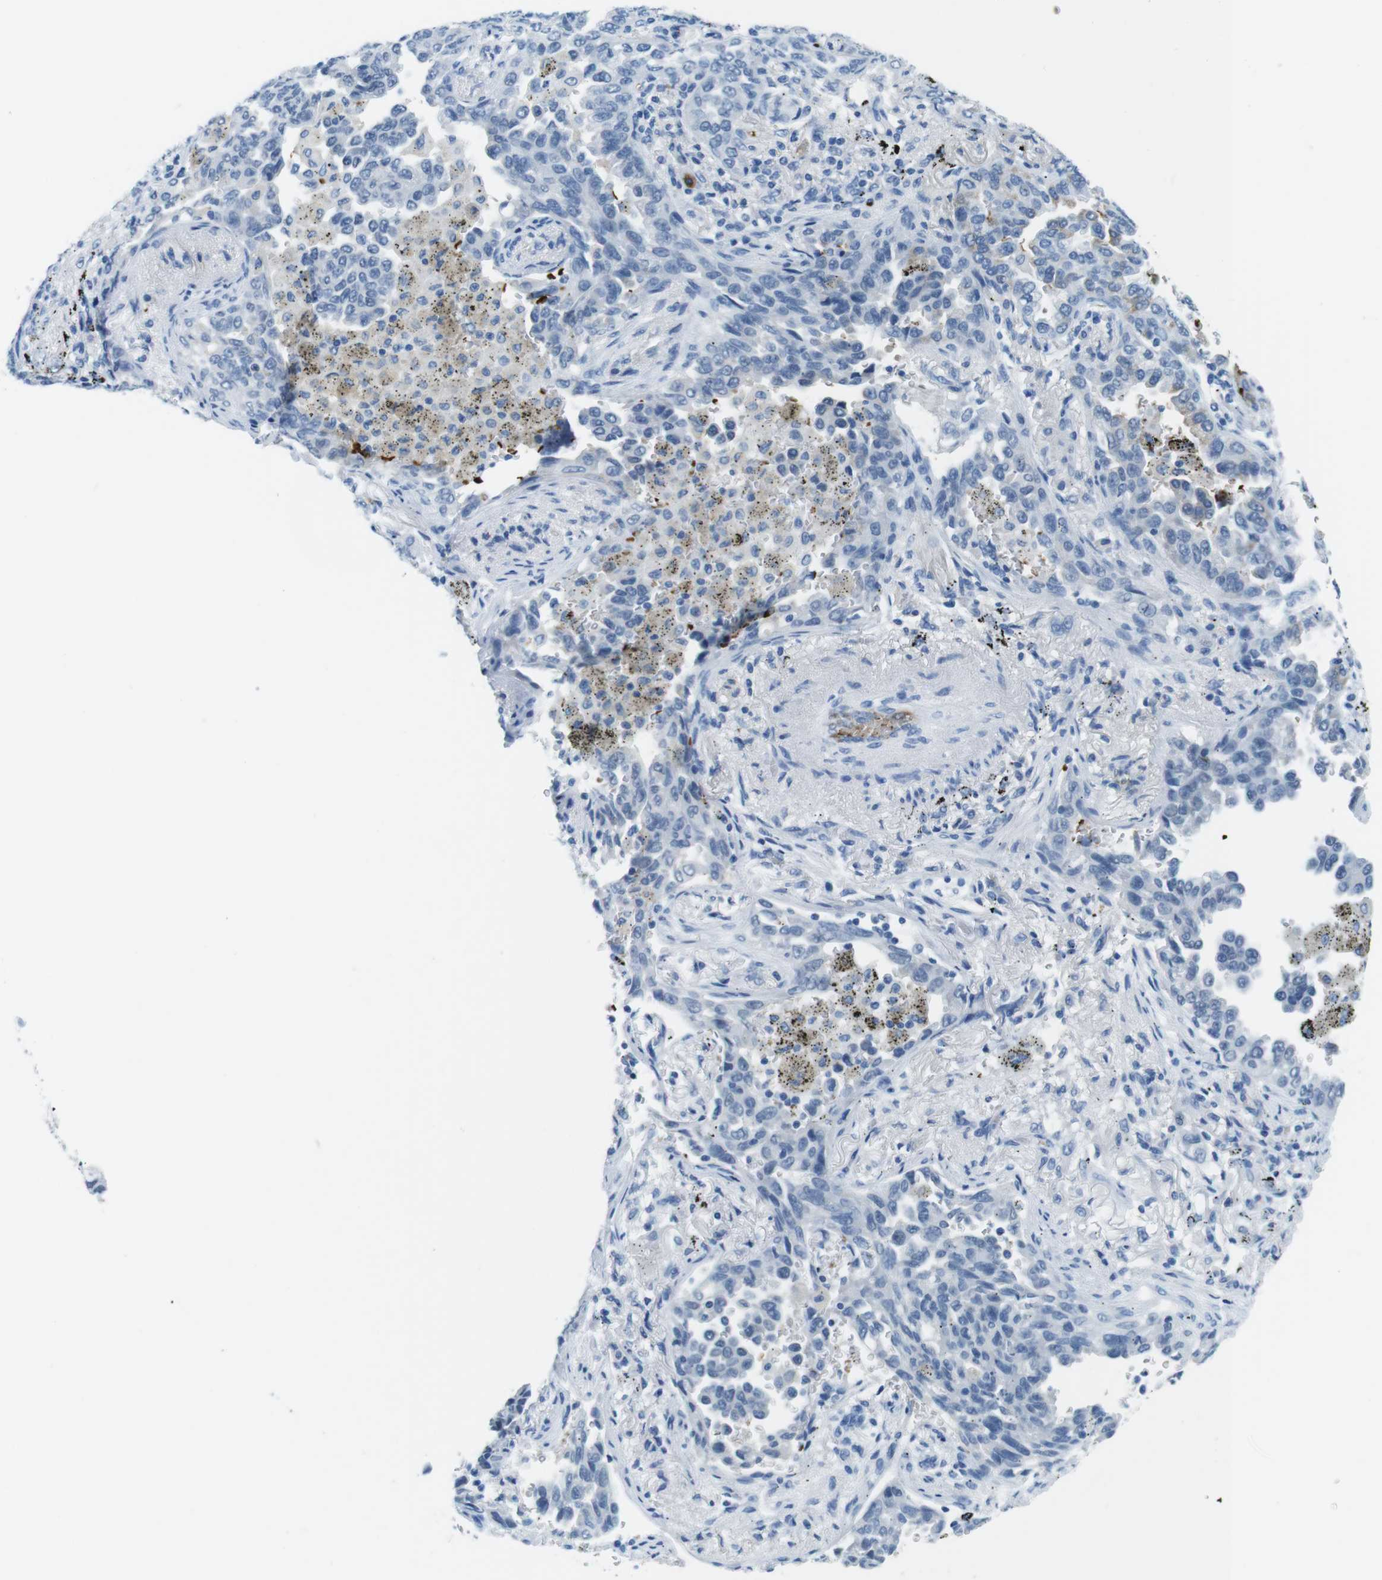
{"staining": {"intensity": "negative", "quantity": "none", "location": "none"}, "tissue": "lung cancer", "cell_type": "Tumor cells", "image_type": "cancer", "snomed": [{"axis": "morphology", "description": "Normal tissue, NOS"}, {"axis": "morphology", "description": "Adenocarcinoma, NOS"}, {"axis": "topography", "description": "Lung"}], "caption": "The histopathology image reveals no significant expression in tumor cells of lung cancer (adenocarcinoma). The staining was performed using DAB (3,3'-diaminobenzidine) to visualize the protein expression in brown, while the nuclei were stained in blue with hematoxylin (Magnification: 20x).", "gene": "TFAP2C", "patient": {"sex": "male", "age": 59}}